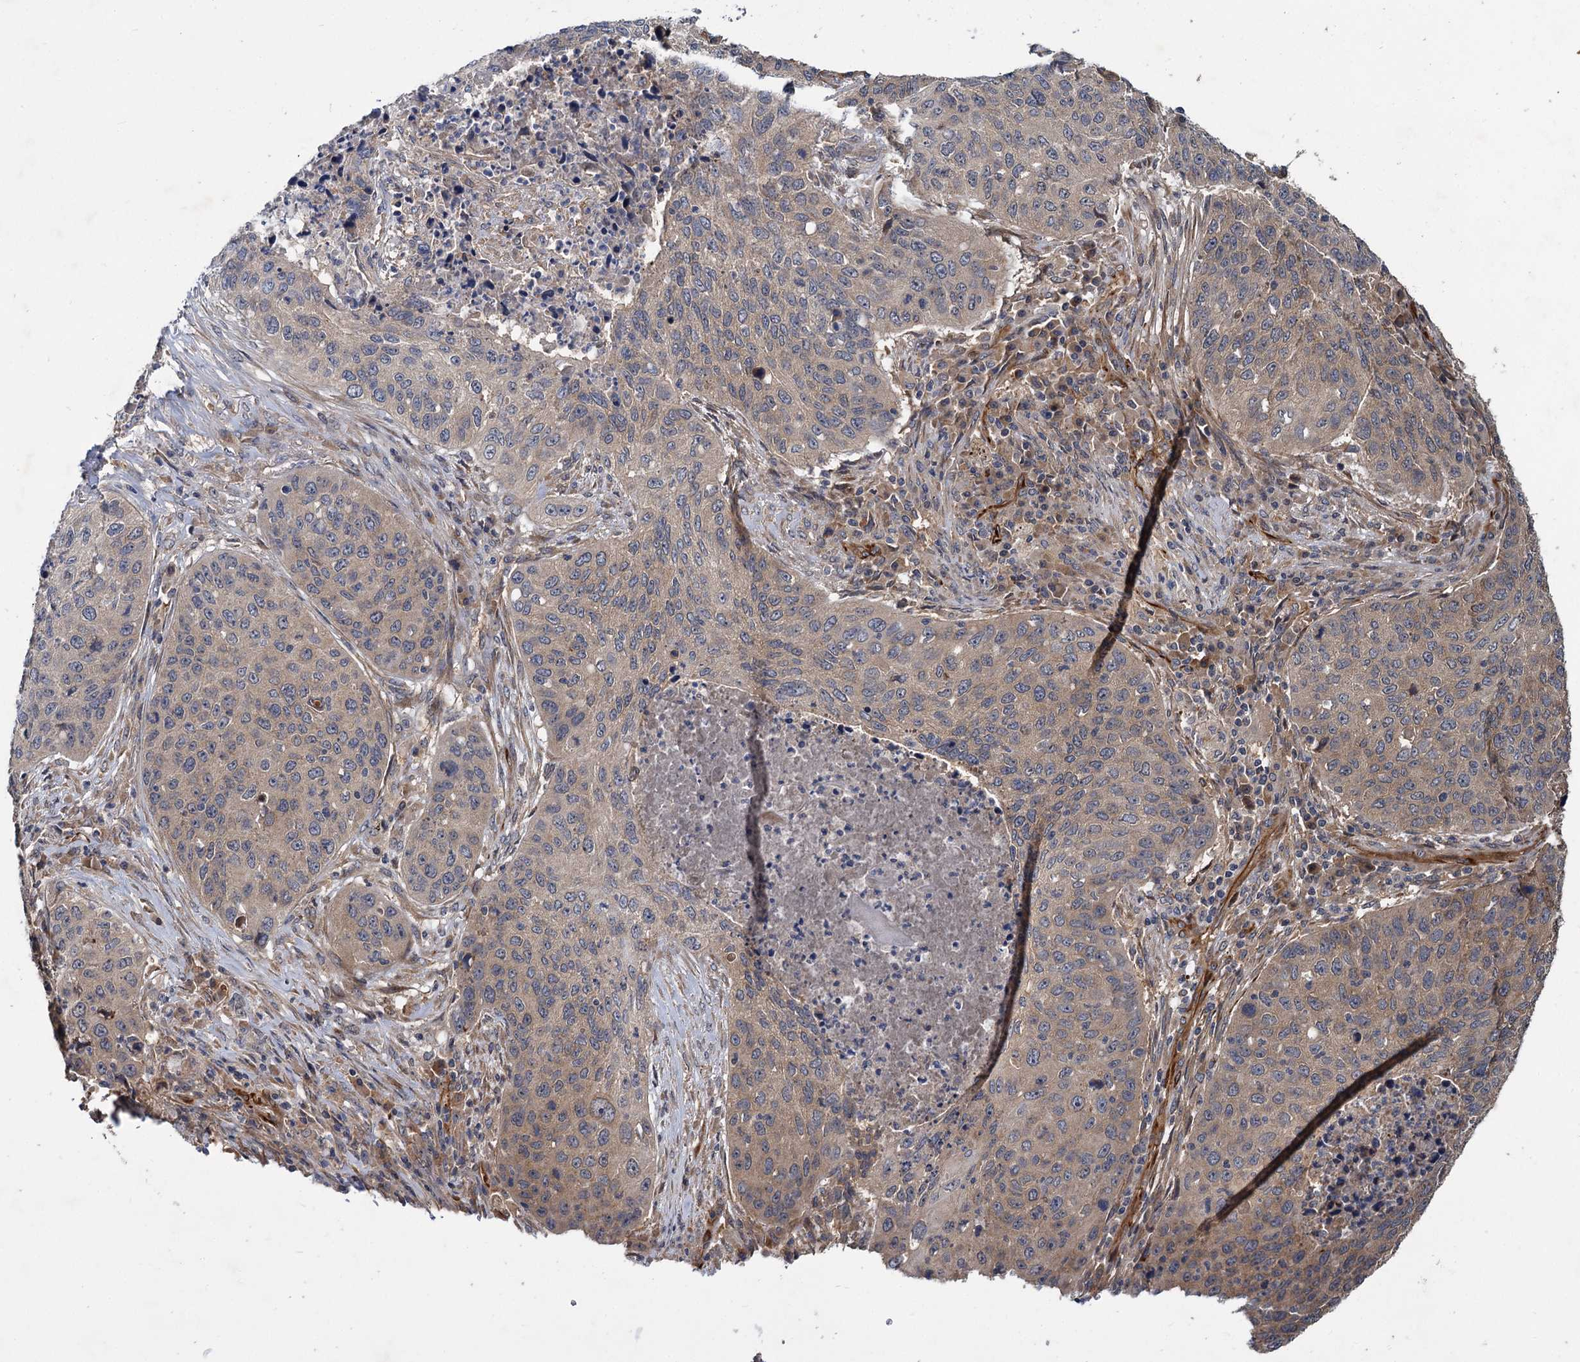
{"staining": {"intensity": "weak", "quantity": "25%-75%", "location": "cytoplasmic/membranous"}, "tissue": "lung cancer", "cell_type": "Tumor cells", "image_type": "cancer", "snomed": [{"axis": "morphology", "description": "Squamous cell carcinoma, NOS"}, {"axis": "topography", "description": "Lung"}], "caption": "Immunohistochemical staining of lung squamous cell carcinoma shows low levels of weak cytoplasmic/membranous protein staining in about 25%-75% of tumor cells. The protein of interest is stained brown, and the nuclei are stained in blue (DAB IHC with brightfield microscopy, high magnification).", "gene": "PKN2", "patient": {"sex": "female", "age": 63}}